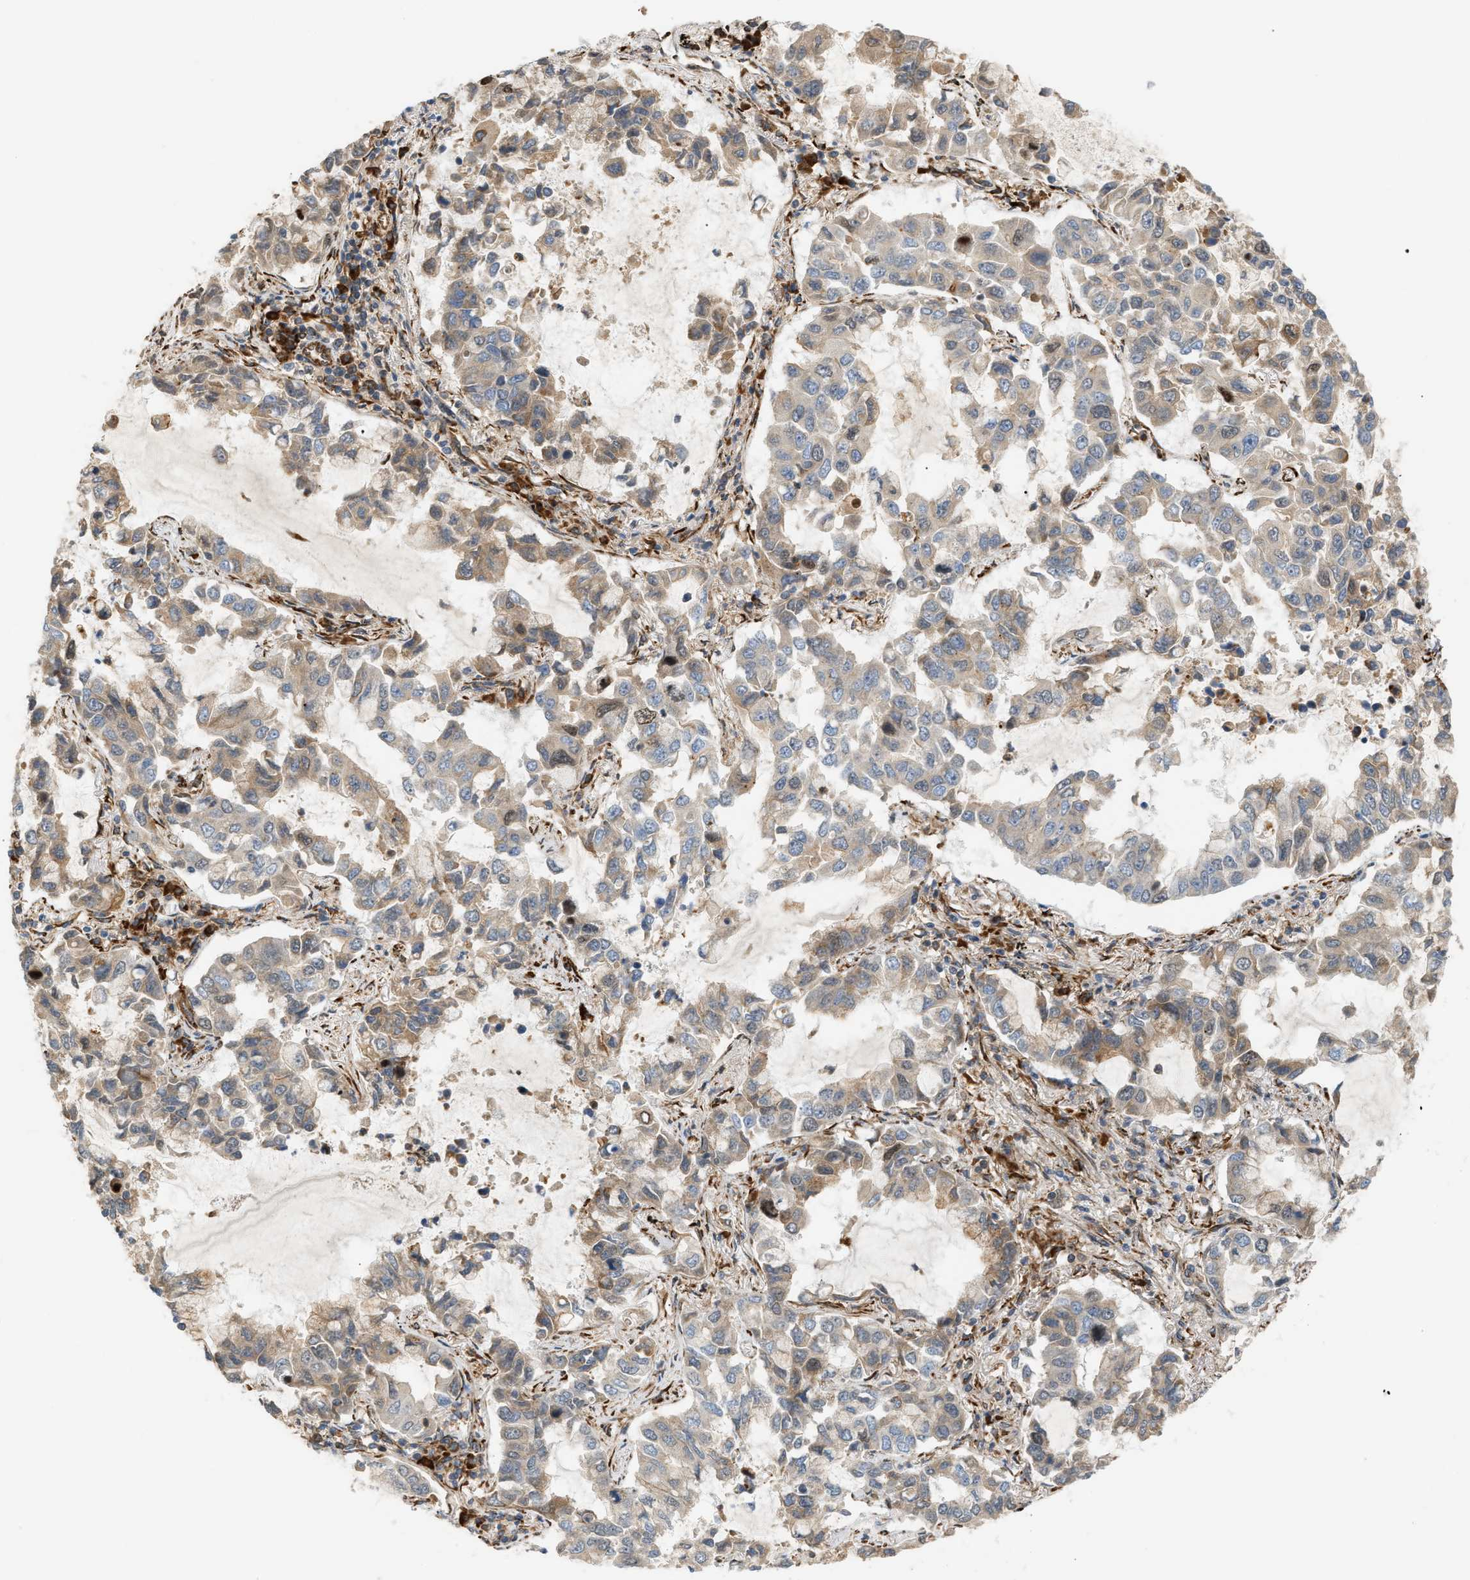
{"staining": {"intensity": "moderate", "quantity": "25%-75%", "location": "cytoplasmic/membranous"}, "tissue": "lung cancer", "cell_type": "Tumor cells", "image_type": "cancer", "snomed": [{"axis": "morphology", "description": "Adenocarcinoma, NOS"}, {"axis": "topography", "description": "Lung"}], "caption": "Adenocarcinoma (lung) stained with a protein marker exhibits moderate staining in tumor cells.", "gene": "PLCG2", "patient": {"sex": "male", "age": 64}}